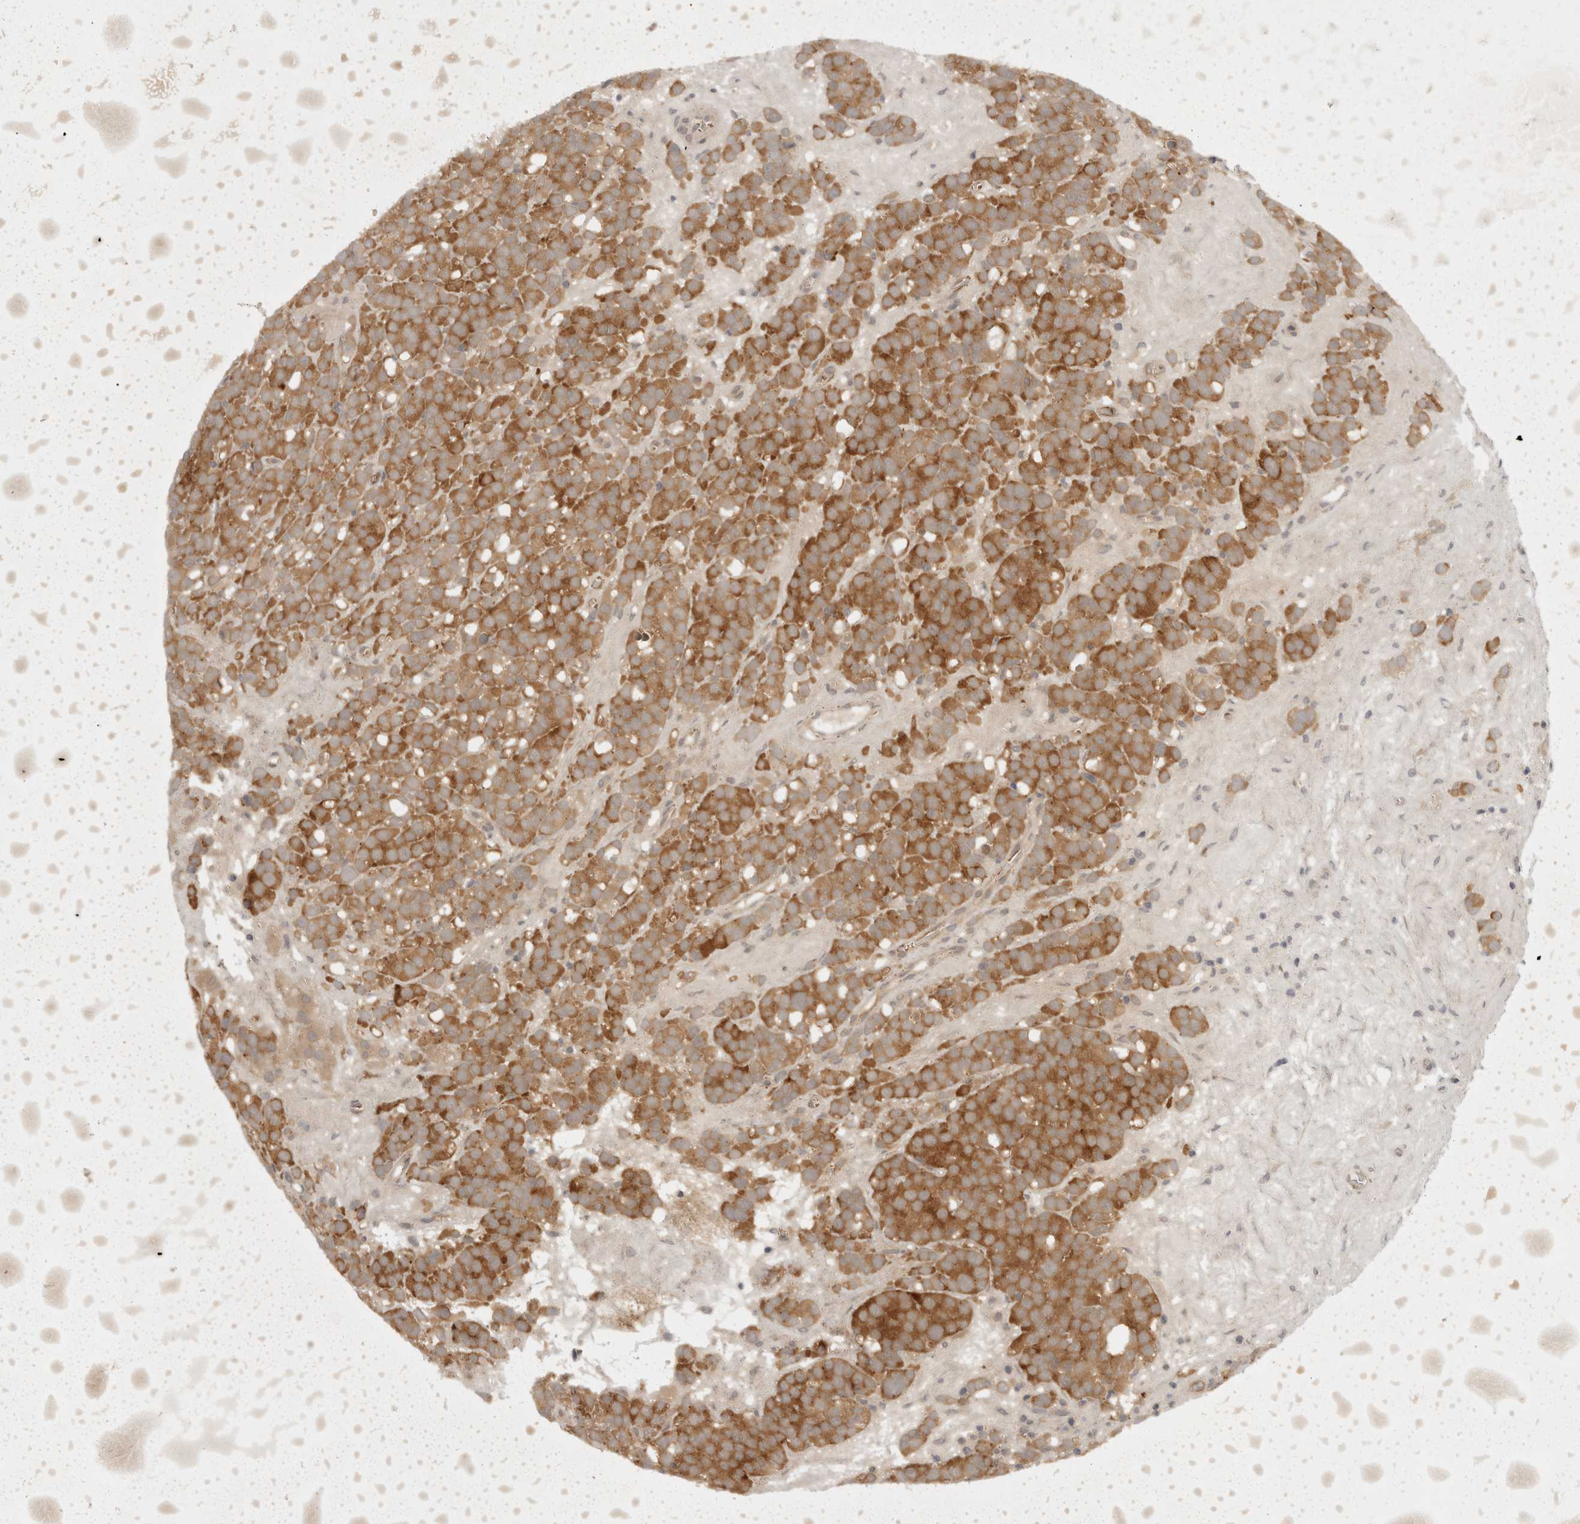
{"staining": {"intensity": "moderate", "quantity": ">75%", "location": "cytoplasmic/membranous"}, "tissue": "testis cancer", "cell_type": "Tumor cells", "image_type": "cancer", "snomed": [{"axis": "morphology", "description": "Seminoma, NOS"}, {"axis": "topography", "description": "Testis"}], "caption": "Protein expression by immunohistochemistry (IHC) displays moderate cytoplasmic/membranous positivity in approximately >75% of tumor cells in seminoma (testis).", "gene": "EIF4G3", "patient": {"sex": "male", "age": 71}}